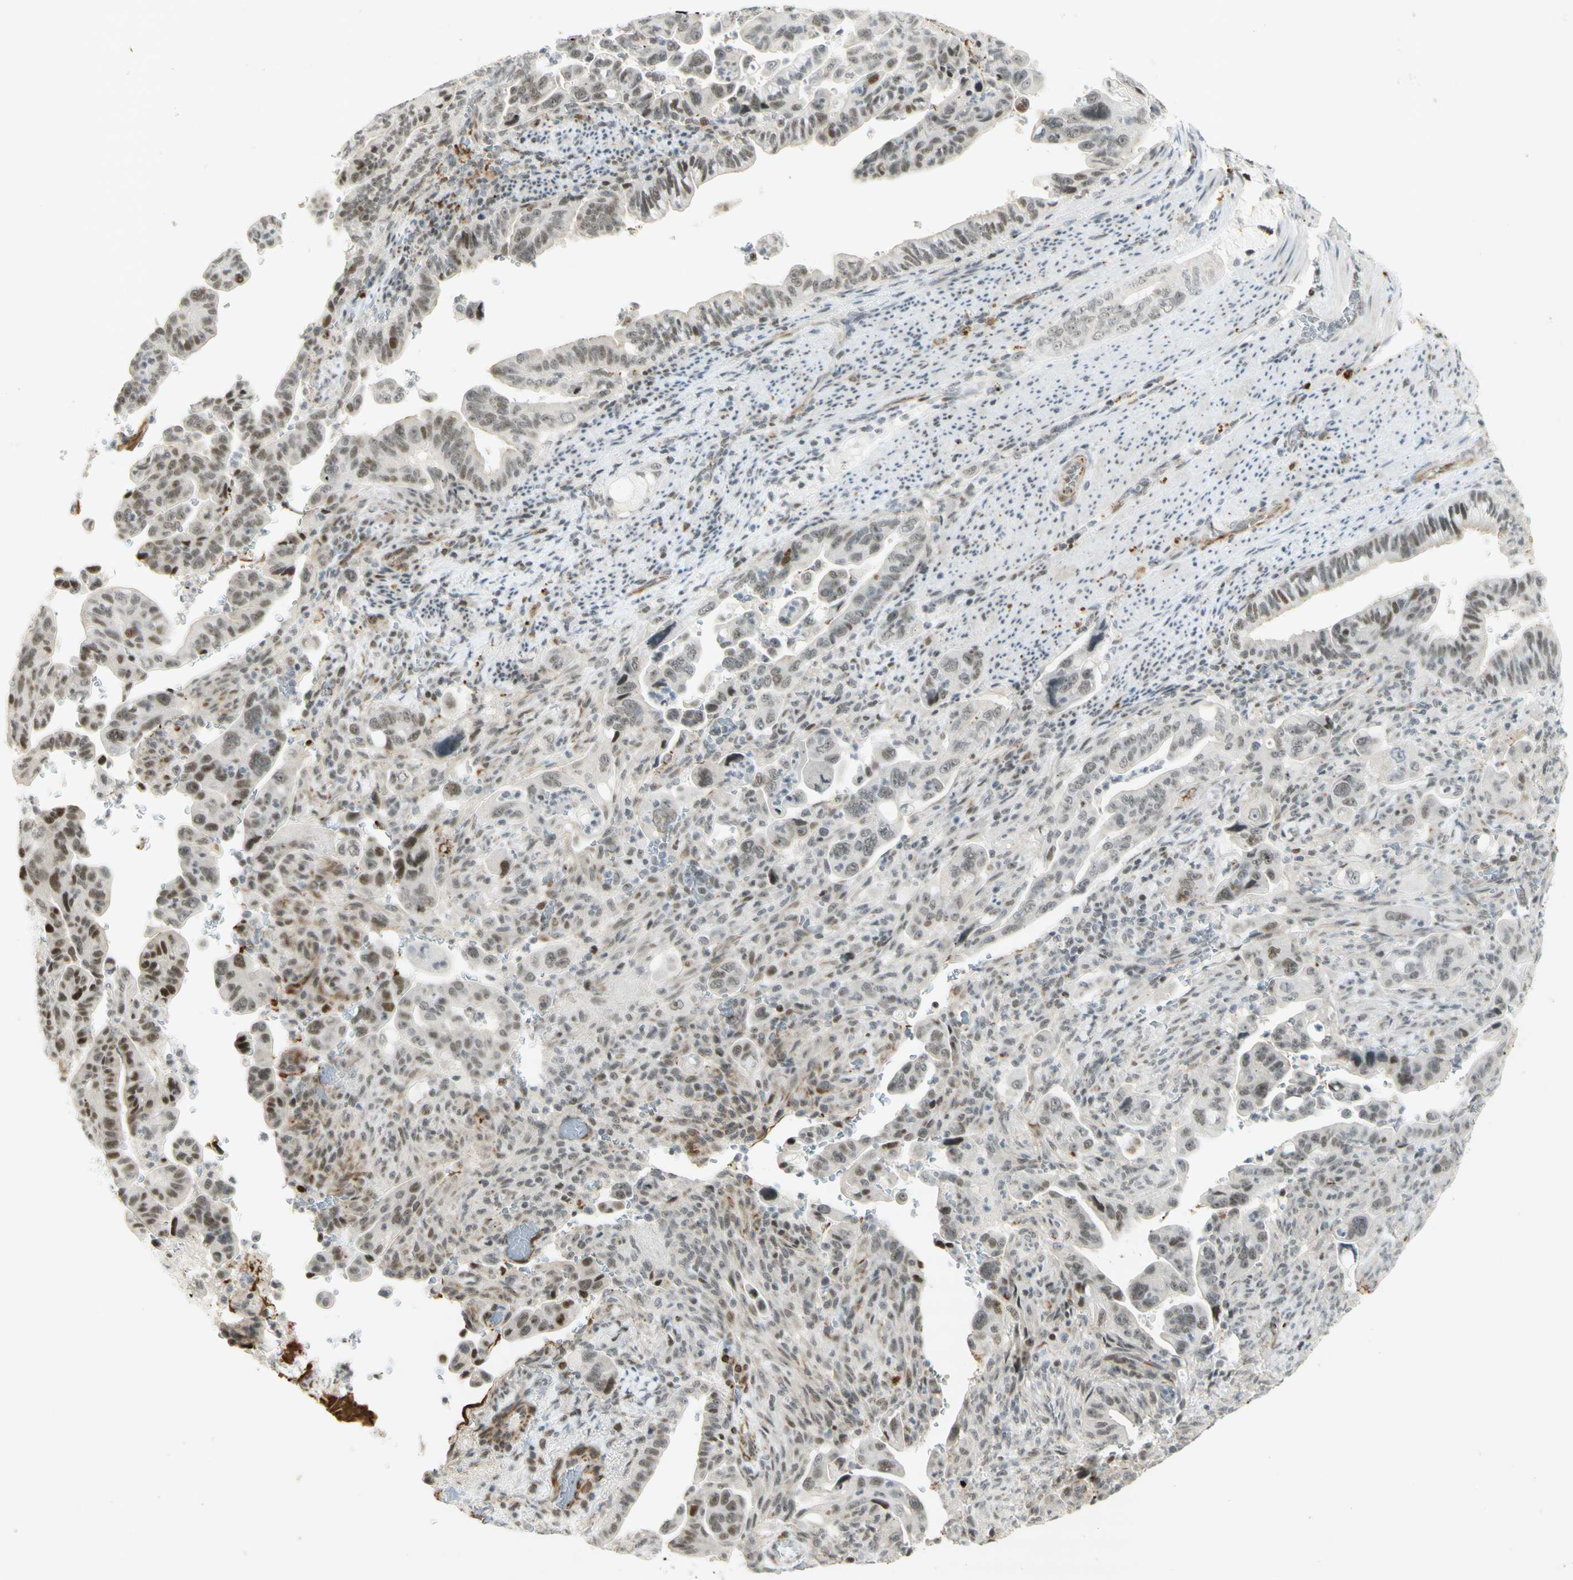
{"staining": {"intensity": "moderate", "quantity": ">75%", "location": "nuclear"}, "tissue": "pancreatic cancer", "cell_type": "Tumor cells", "image_type": "cancer", "snomed": [{"axis": "morphology", "description": "Adenocarcinoma, NOS"}, {"axis": "topography", "description": "Pancreas"}], "caption": "Human pancreatic cancer stained with a brown dye demonstrates moderate nuclear positive positivity in about >75% of tumor cells.", "gene": "IRF1", "patient": {"sex": "male", "age": 70}}